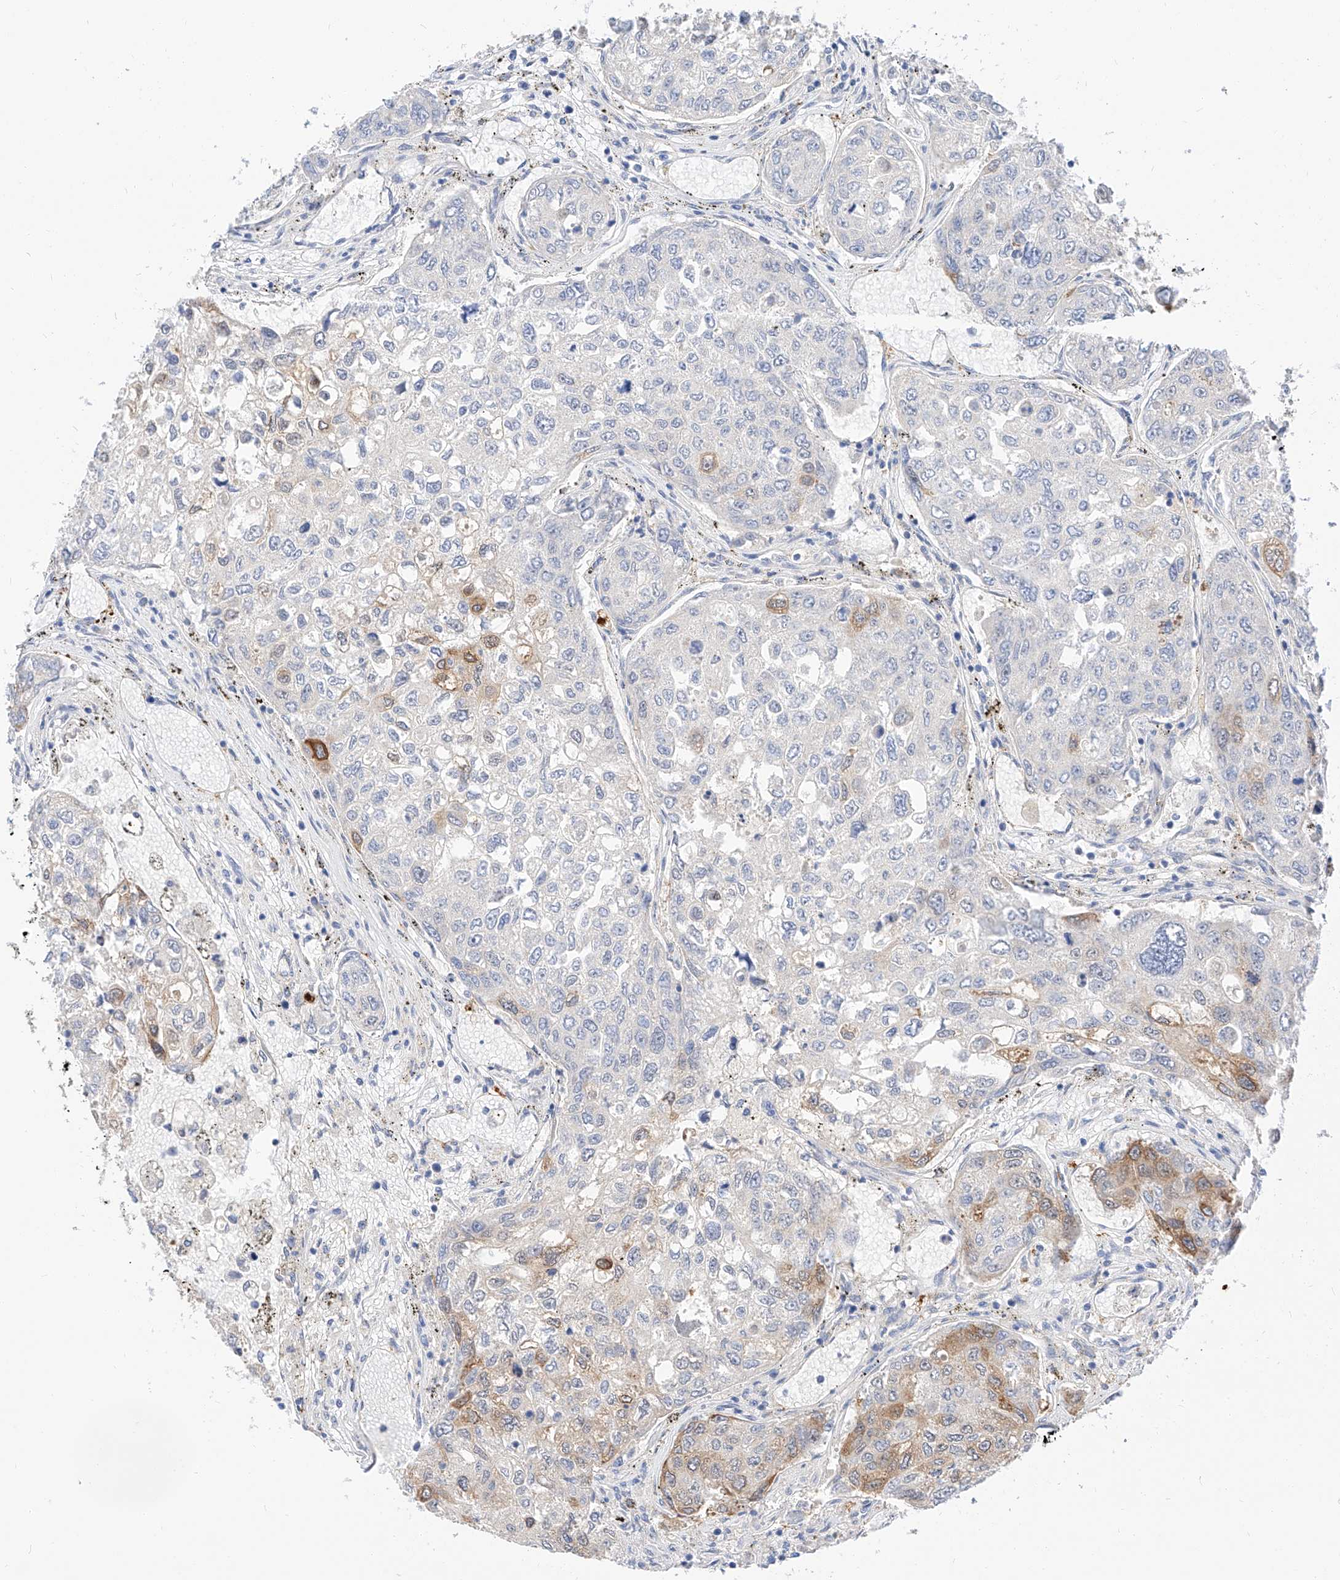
{"staining": {"intensity": "moderate", "quantity": "25%-75%", "location": "cytoplasmic/membranous"}, "tissue": "urothelial cancer", "cell_type": "Tumor cells", "image_type": "cancer", "snomed": [{"axis": "morphology", "description": "Urothelial carcinoma, High grade"}, {"axis": "topography", "description": "Lymph node"}, {"axis": "topography", "description": "Urinary bladder"}], "caption": "Urothelial cancer was stained to show a protein in brown. There is medium levels of moderate cytoplasmic/membranous staining in about 25%-75% of tumor cells.", "gene": "MAP7", "patient": {"sex": "male", "age": 51}}